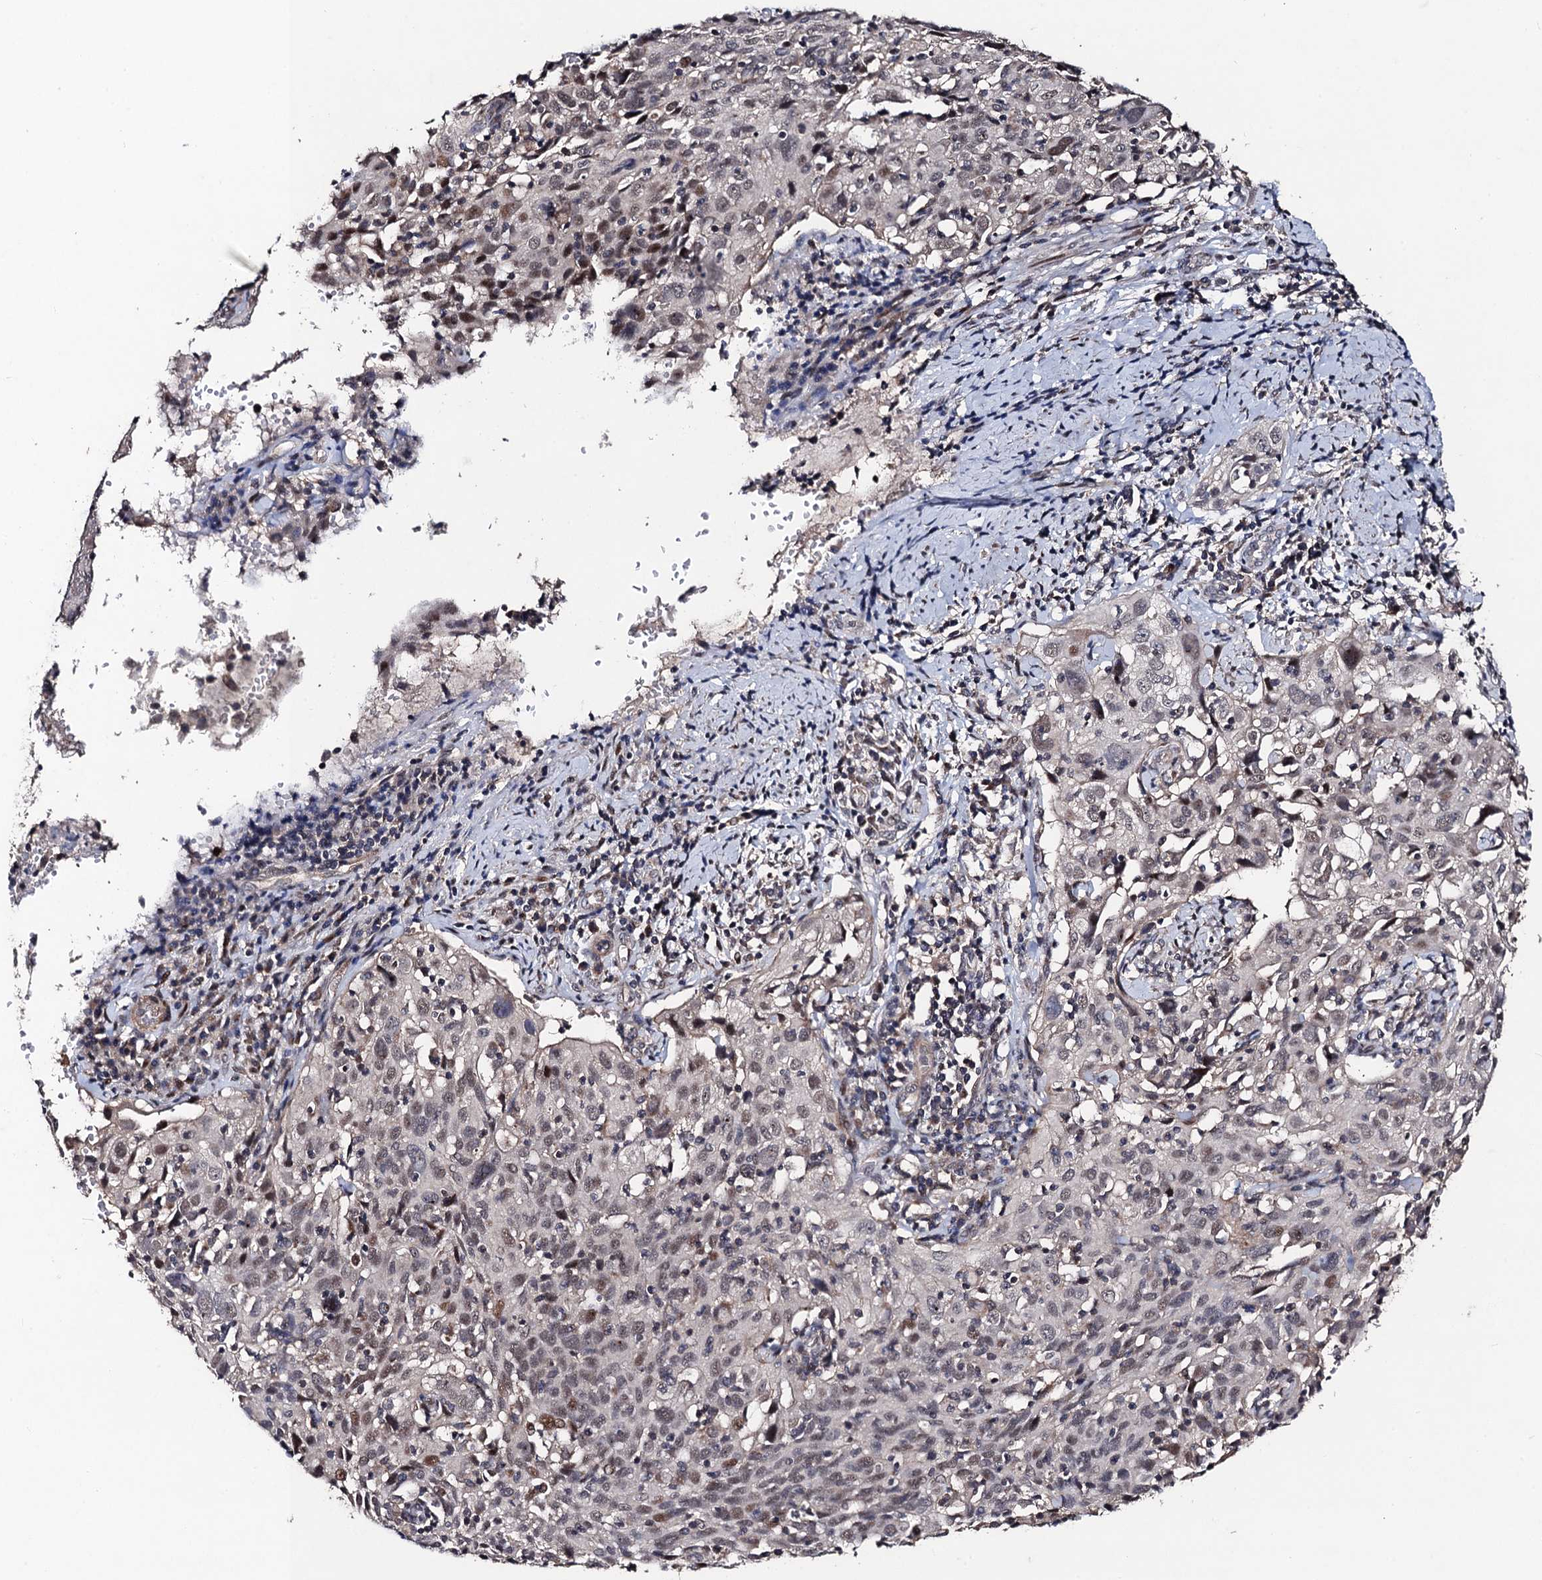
{"staining": {"intensity": "weak", "quantity": ">75%", "location": "nuclear"}, "tissue": "cervical cancer", "cell_type": "Tumor cells", "image_type": "cancer", "snomed": [{"axis": "morphology", "description": "Squamous cell carcinoma, NOS"}, {"axis": "topography", "description": "Cervix"}], "caption": "This is an image of immunohistochemistry (IHC) staining of cervical squamous cell carcinoma, which shows weak positivity in the nuclear of tumor cells.", "gene": "PPTC7", "patient": {"sex": "female", "age": 31}}